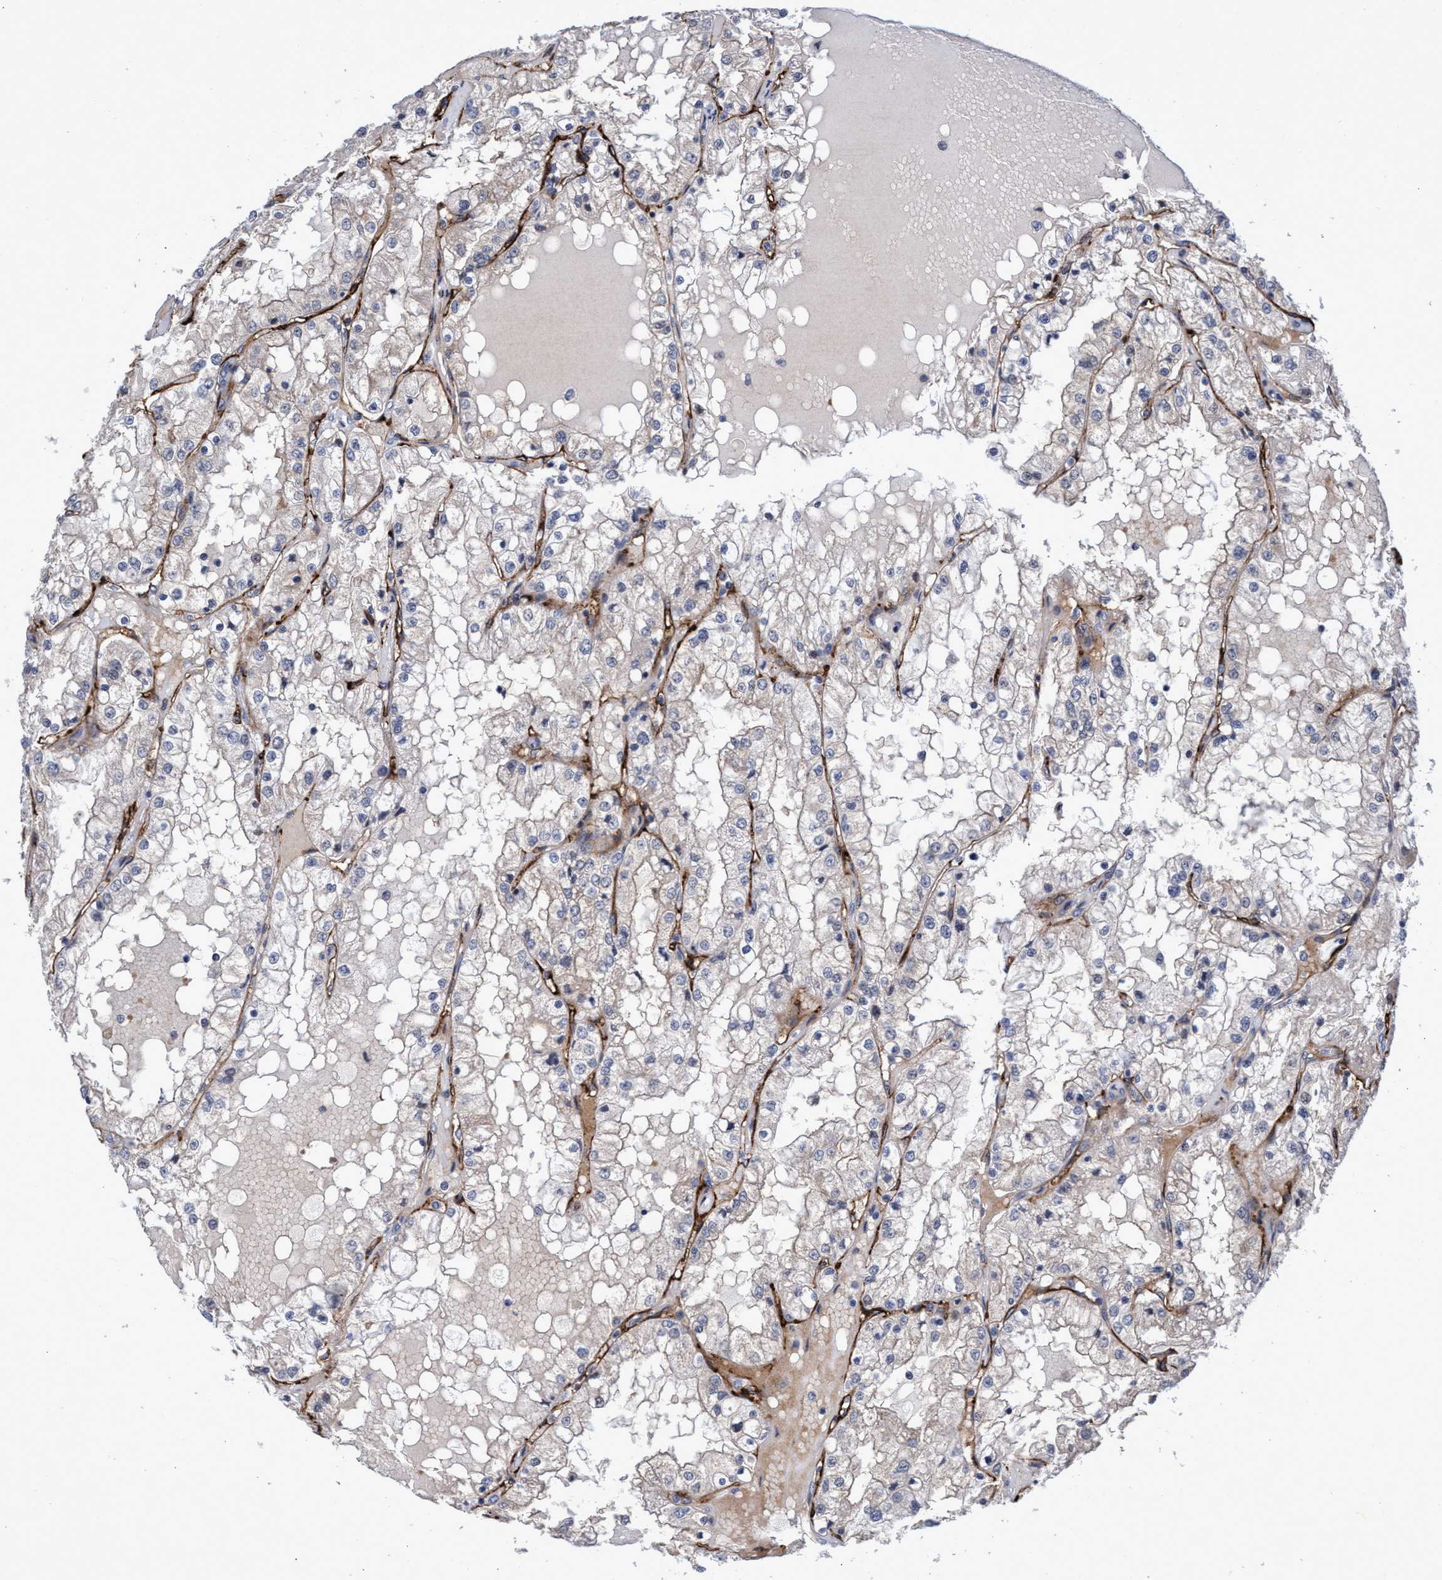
{"staining": {"intensity": "negative", "quantity": "none", "location": "none"}, "tissue": "renal cancer", "cell_type": "Tumor cells", "image_type": "cancer", "snomed": [{"axis": "morphology", "description": "Adenocarcinoma, NOS"}, {"axis": "topography", "description": "Kidney"}], "caption": "Immunohistochemistry of renal adenocarcinoma demonstrates no expression in tumor cells.", "gene": "ZNF750", "patient": {"sex": "male", "age": 68}}